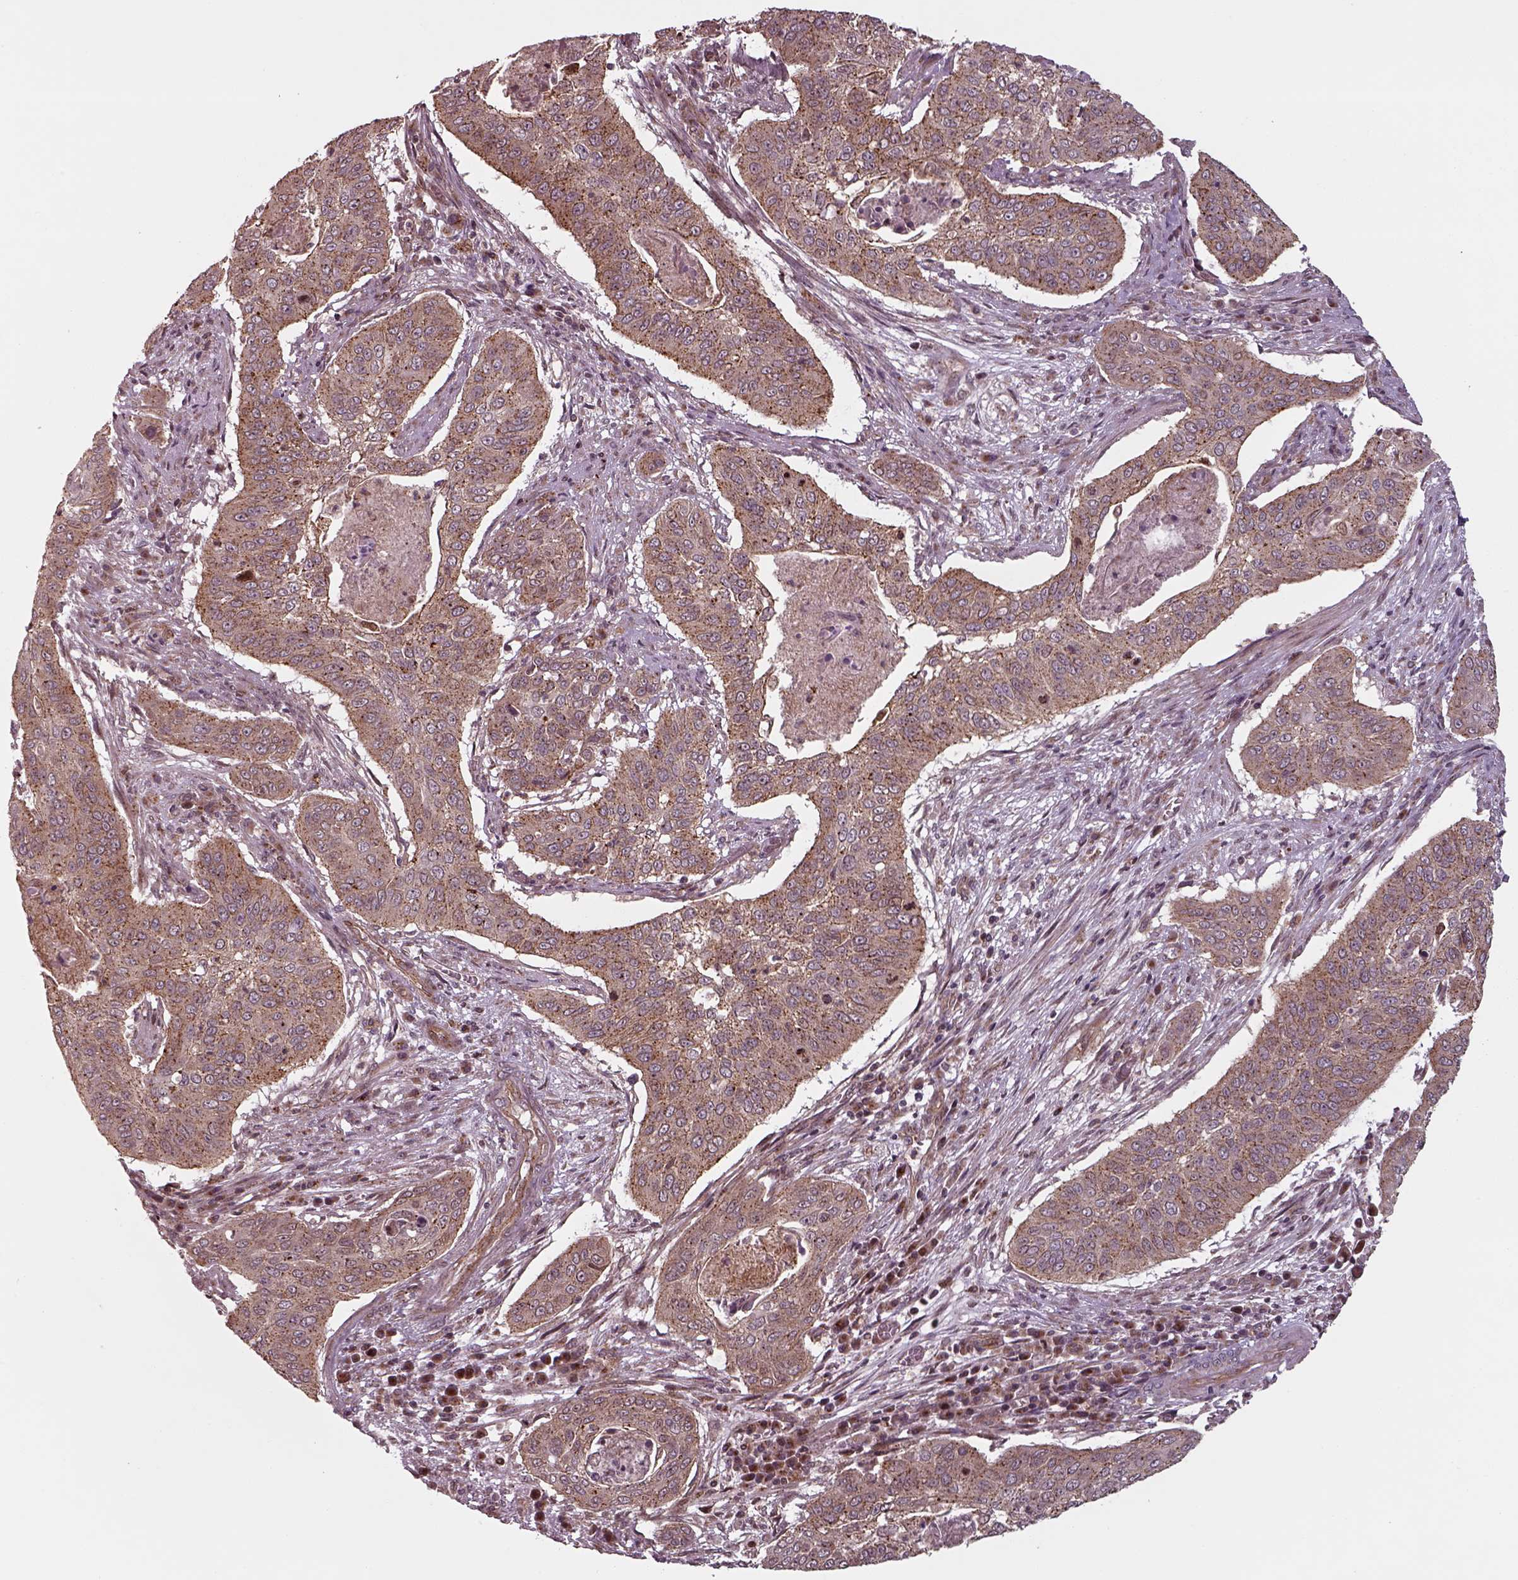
{"staining": {"intensity": "moderate", "quantity": ">75%", "location": "cytoplasmic/membranous"}, "tissue": "cervical cancer", "cell_type": "Tumor cells", "image_type": "cancer", "snomed": [{"axis": "morphology", "description": "Squamous cell carcinoma, NOS"}, {"axis": "topography", "description": "Cervix"}], "caption": "This micrograph exhibits cervical cancer (squamous cell carcinoma) stained with IHC to label a protein in brown. The cytoplasmic/membranous of tumor cells show moderate positivity for the protein. Nuclei are counter-stained blue.", "gene": "CHMP3", "patient": {"sex": "female", "age": 39}}